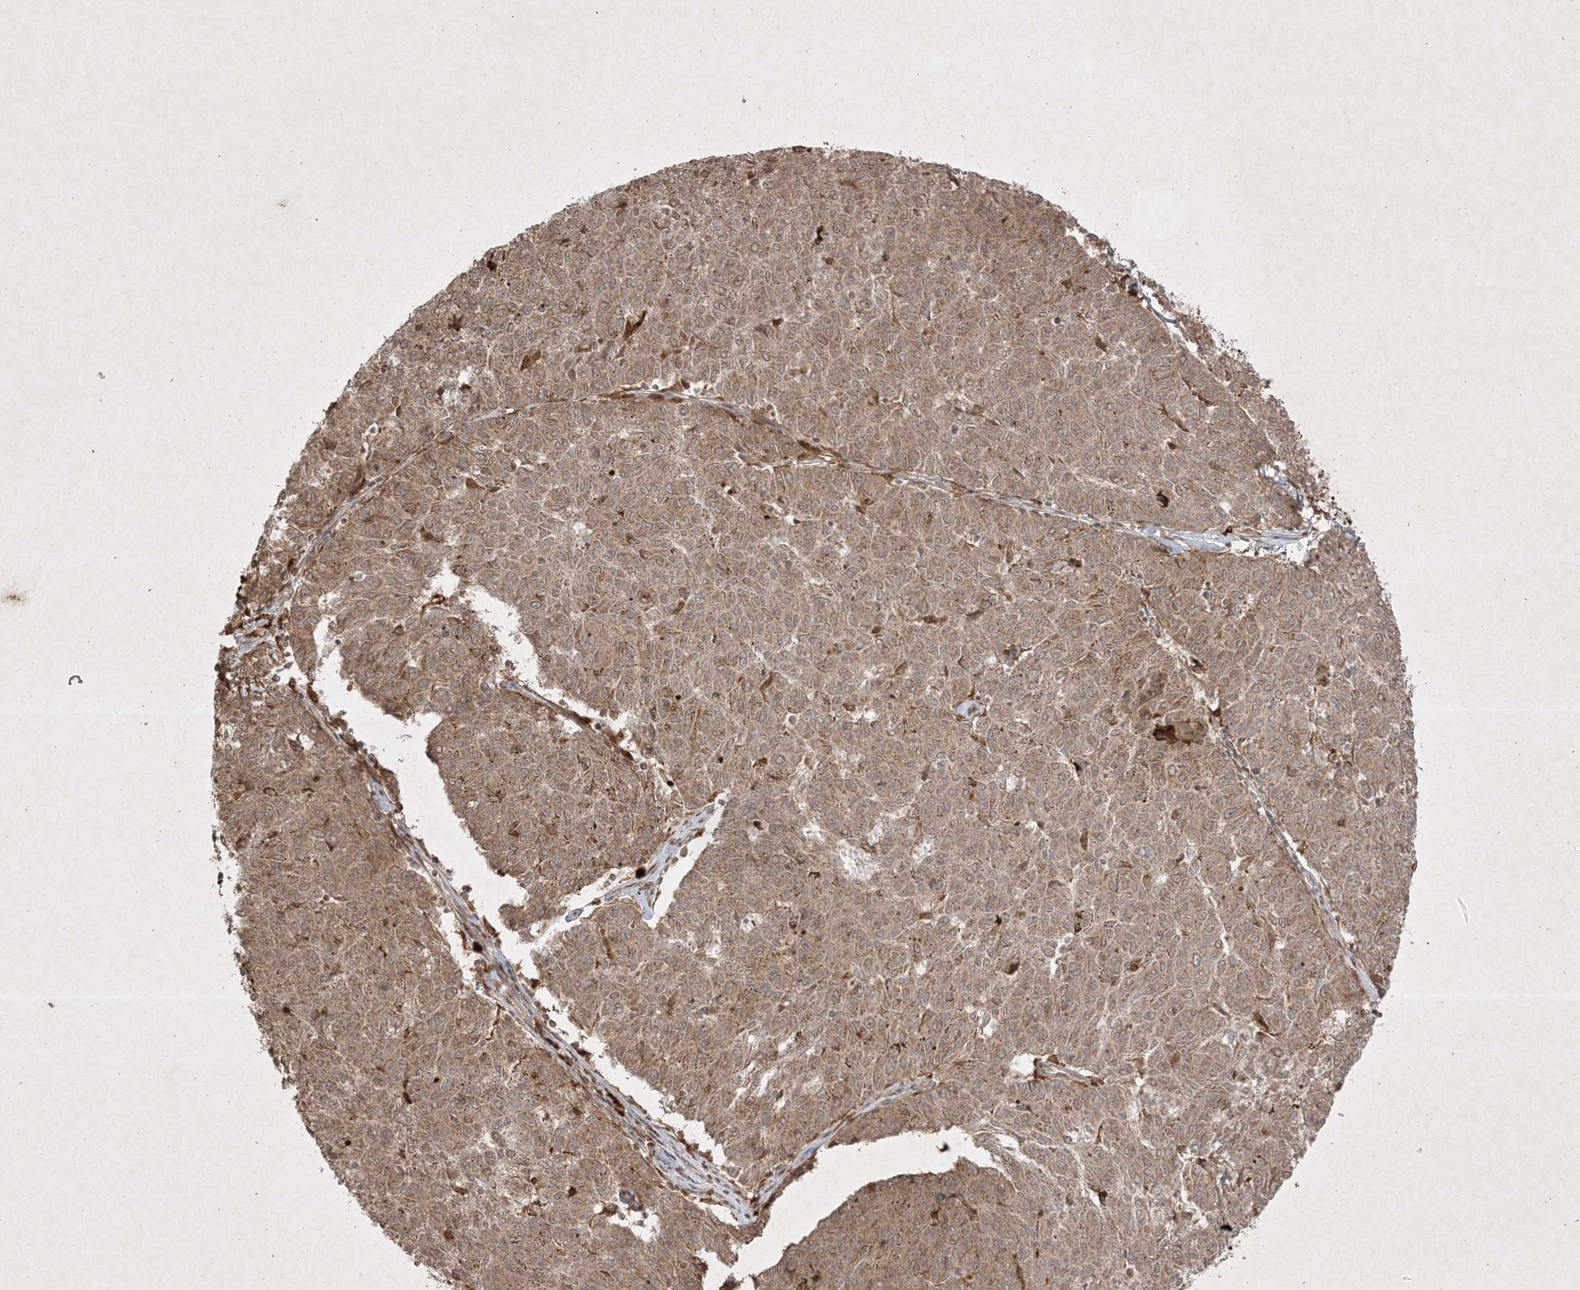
{"staining": {"intensity": "moderate", "quantity": ">75%", "location": "cytoplasmic/membranous"}, "tissue": "melanoma", "cell_type": "Tumor cells", "image_type": "cancer", "snomed": [{"axis": "morphology", "description": "Malignant melanoma, NOS"}, {"axis": "topography", "description": "Skin"}], "caption": "Human malignant melanoma stained for a protein (brown) displays moderate cytoplasmic/membranous positive expression in about >75% of tumor cells.", "gene": "PTK6", "patient": {"sex": "female", "age": 72}}